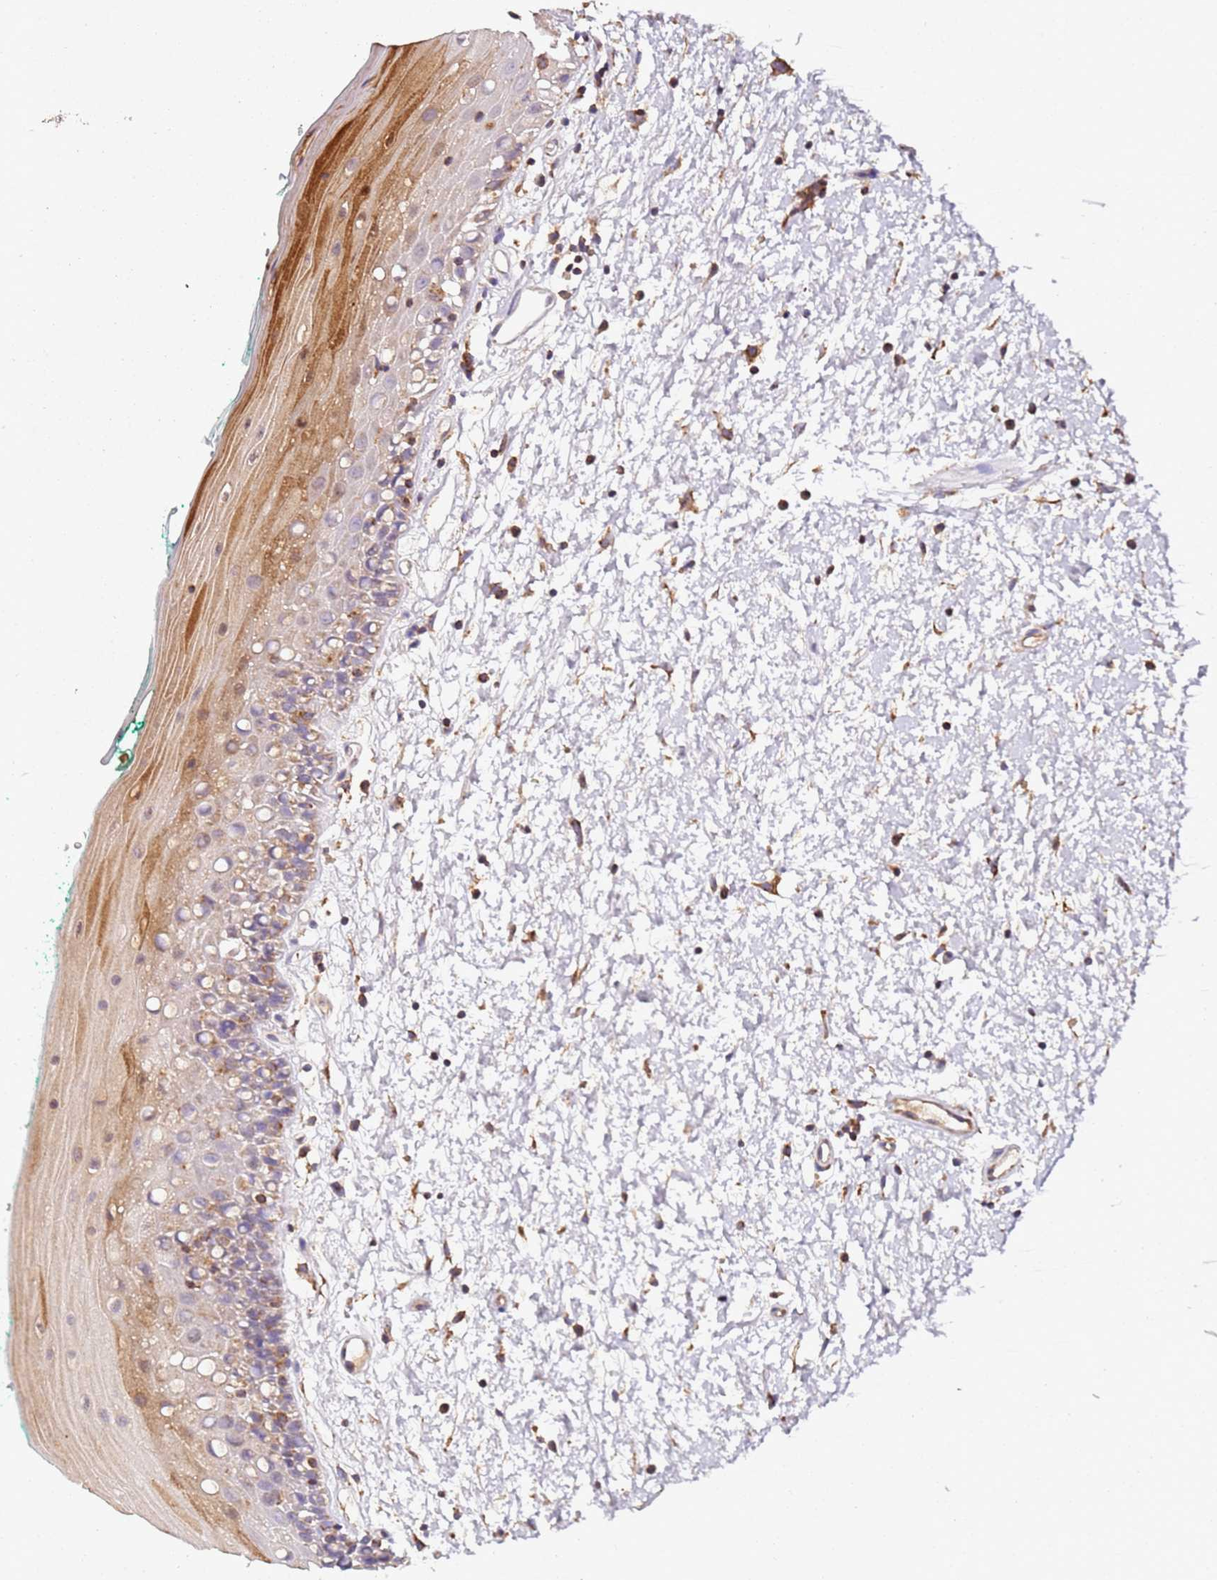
{"staining": {"intensity": "moderate", "quantity": "25%-75%", "location": "cytoplasmic/membranous"}, "tissue": "oral mucosa", "cell_type": "Squamous epithelial cells", "image_type": "normal", "snomed": [{"axis": "morphology", "description": "Normal tissue, NOS"}, {"axis": "topography", "description": "Oral tissue"}], "caption": "This image shows benign oral mucosa stained with immunohistochemistry (IHC) to label a protein in brown. The cytoplasmic/membranous of squamous epithelial cells show moderate positivity for the protein. Nuclei are counter-stained blue.", "gene": "RMND5A", "patient": {"sex": "female", "age": 70}}